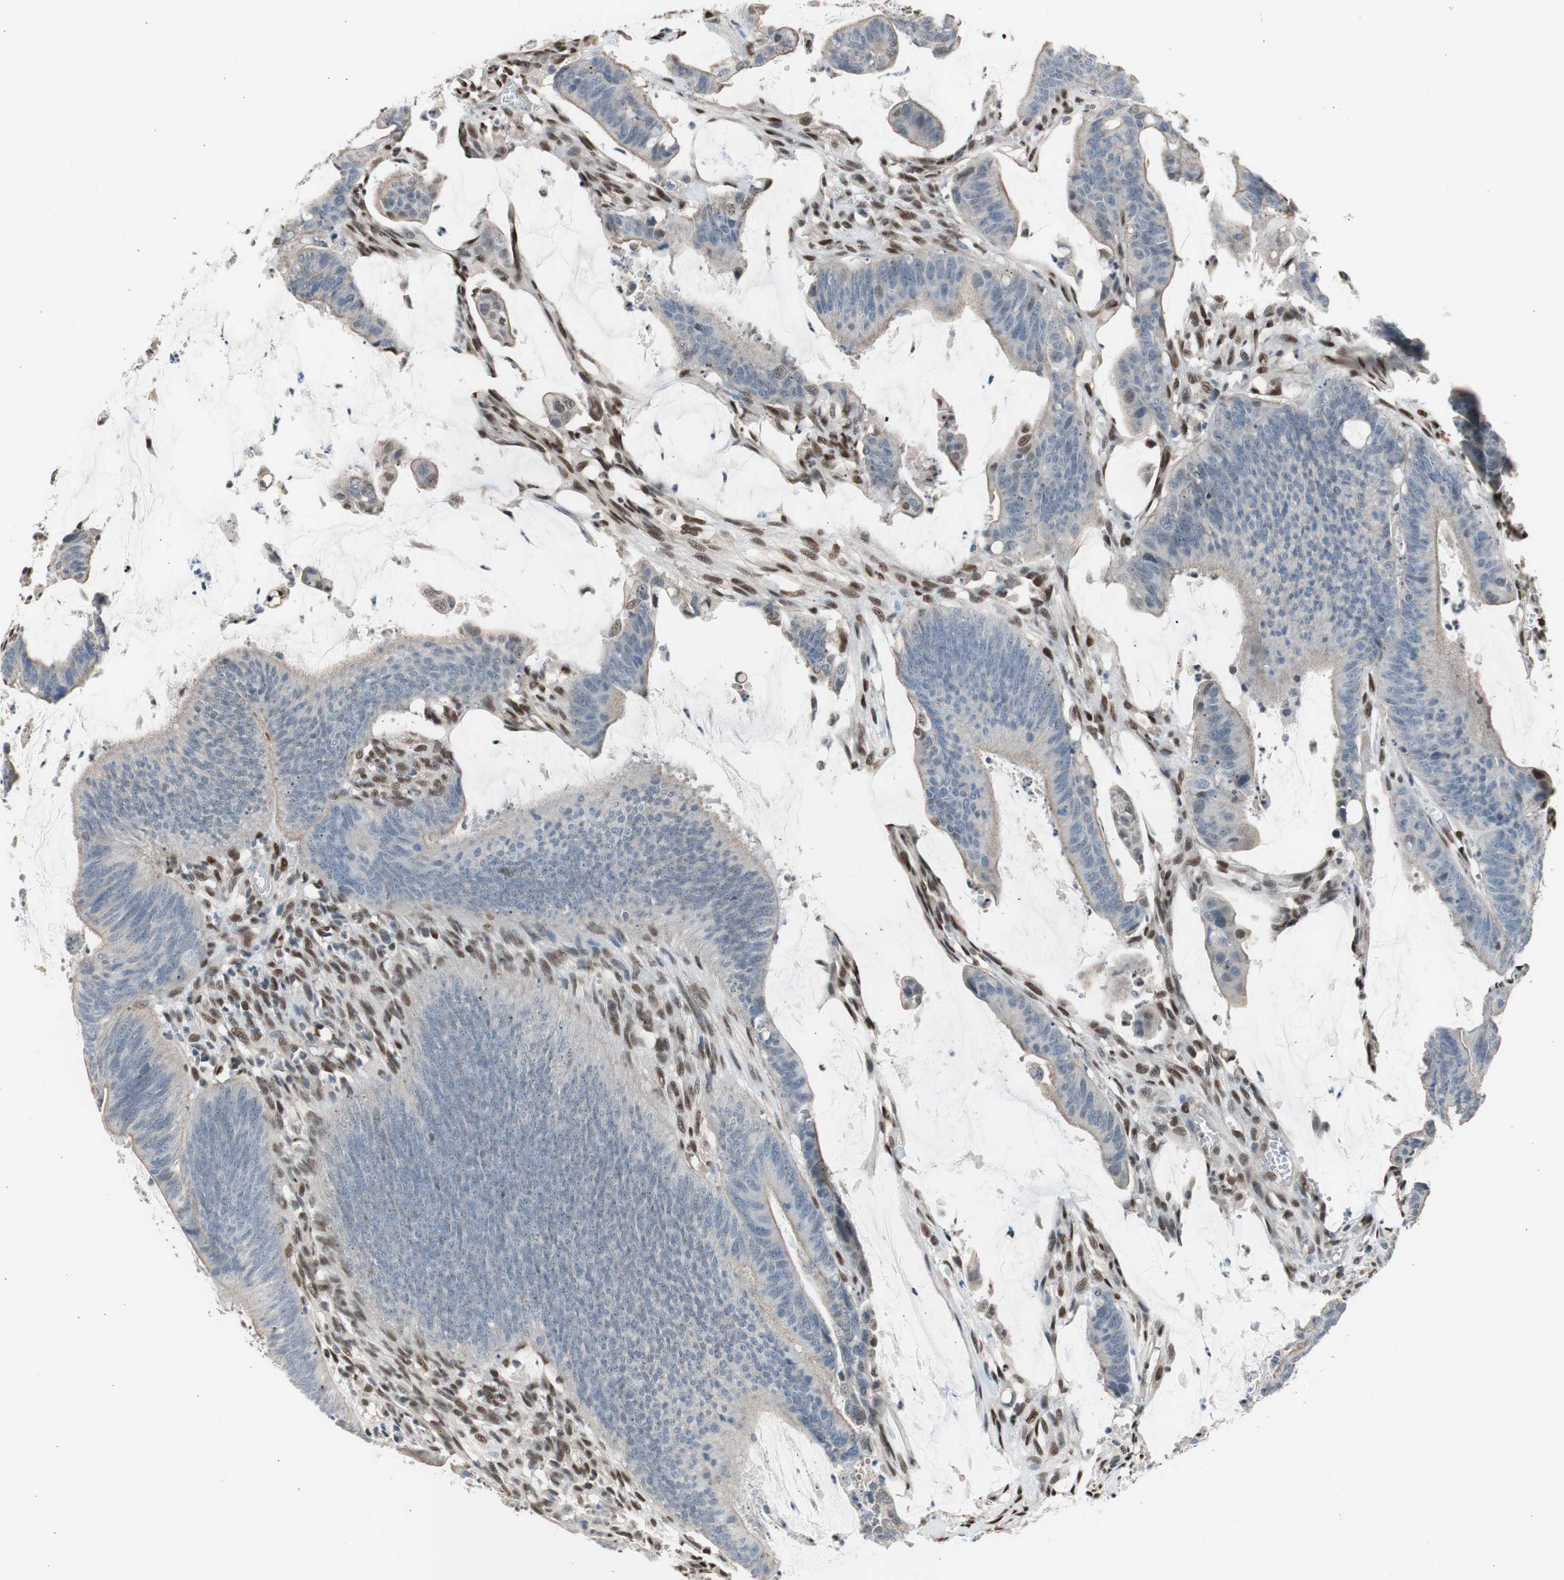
{"staining": {"intensity": "weak", "quantity": "<25%", "location": "cytoplasmic/membranous"}, "tissue": "colorectal cancer", "cell_type": "Tumor cells", "image_type": "cancer", "snomed": [{"axis": "morphology", "description": "Adenocarcinoma, NOS"}, {"axis": "topography", "description": "Rectum"}], "caption": "A micrograph of colorectal adenocarcinoma stained for a protein demonstrates no brown staining in tumor cells.", "gene": "PML", "patient": {"sex": "female", "age": 66}}